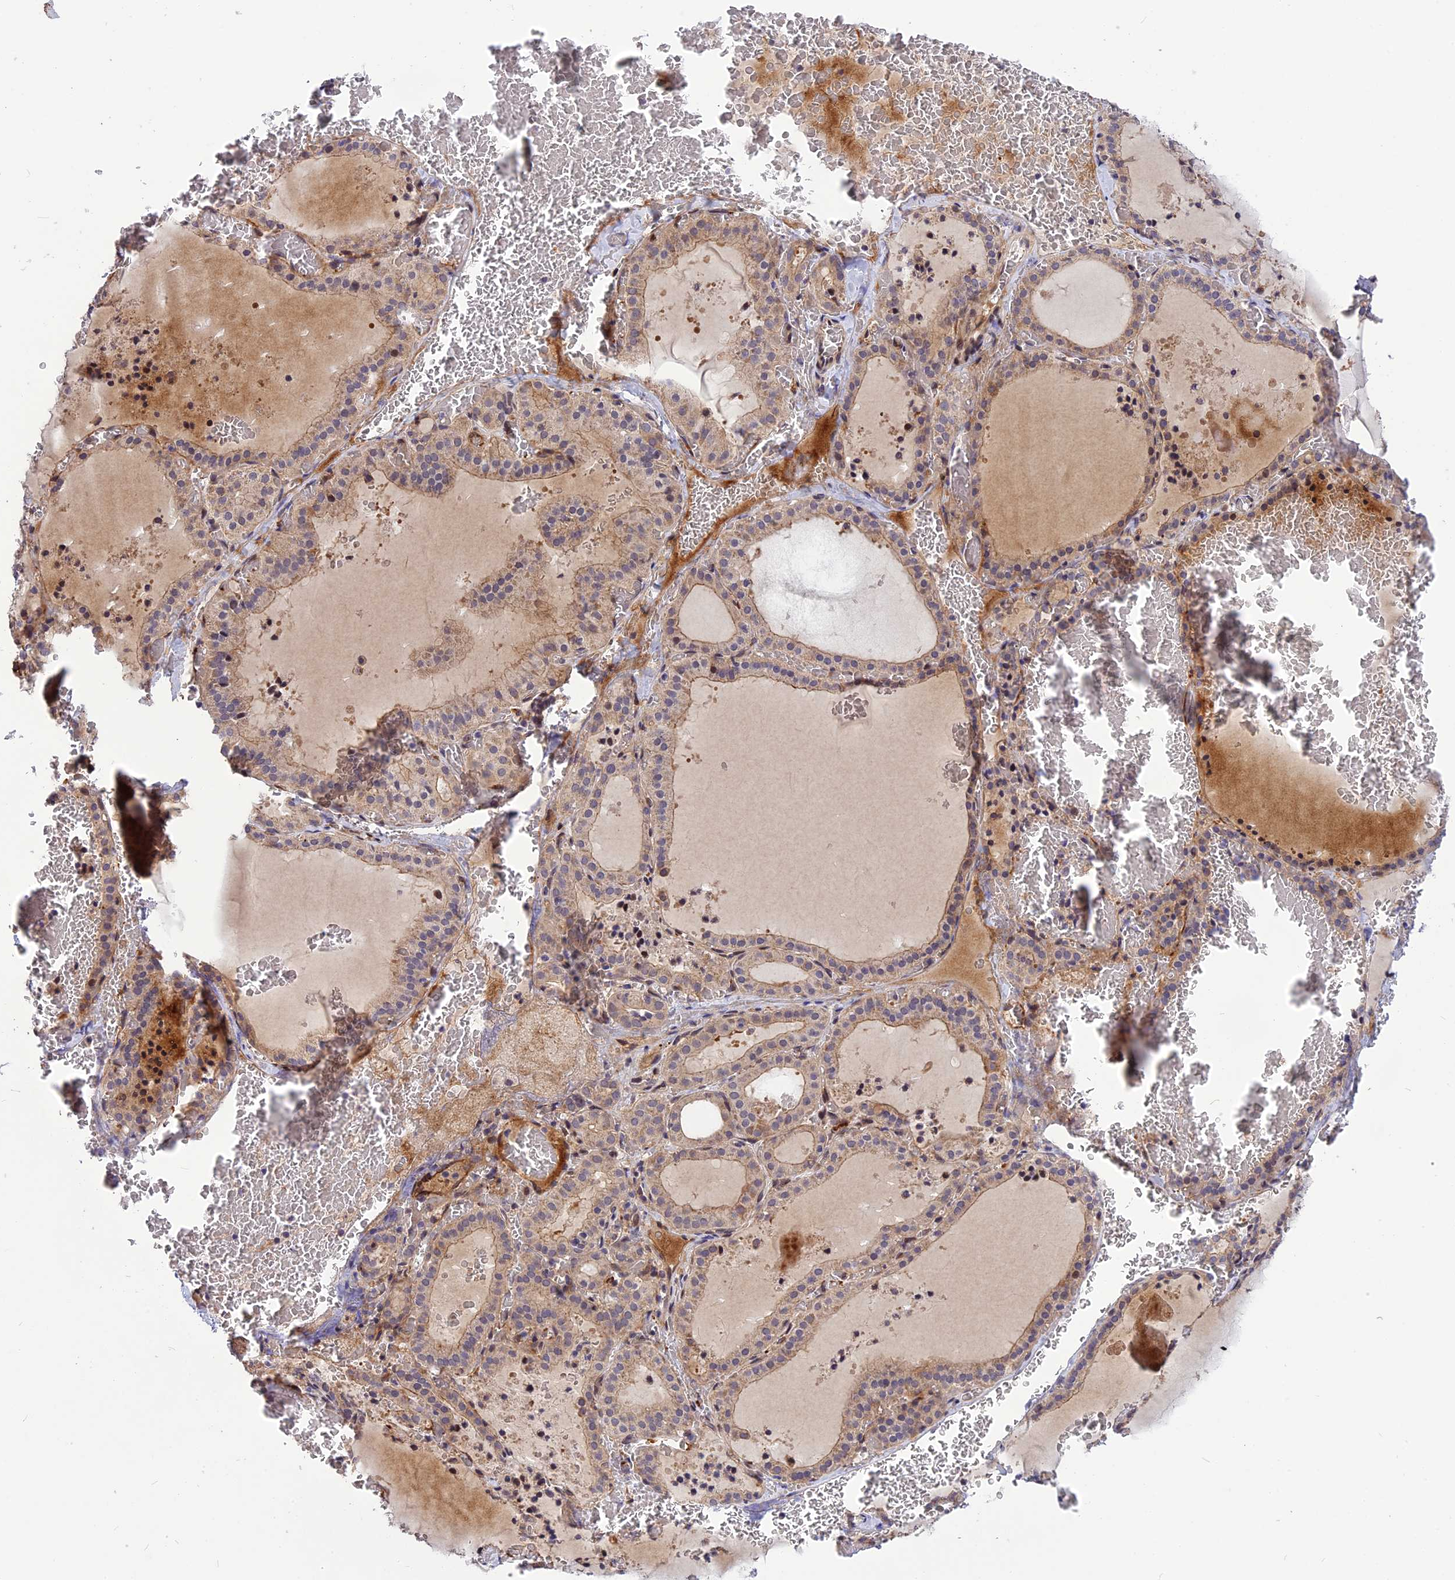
{"staining": {"intensity": "moderate", "quantity": "25%-75%", "location": "cytoplasmic/membranous"}, "tissue": "thyroid gland", "cell_type": "Glandular cells", "image_type": "normal", "snomed": [{"axis": "morphology", "description": "Normal tissue, NOS"}, {"axis": "topography", "description": "Thyroid gland"}], "caption": "This histopathology image exhibits immunohistochemistry (IHC) staining of benign human thyroid gland, with medium moderate cytoplasmic/membranous staining in about 25%-75% of glandular cells.", "gene": "MFSD2A", "patient": {"sex": "female", "age": 39}}